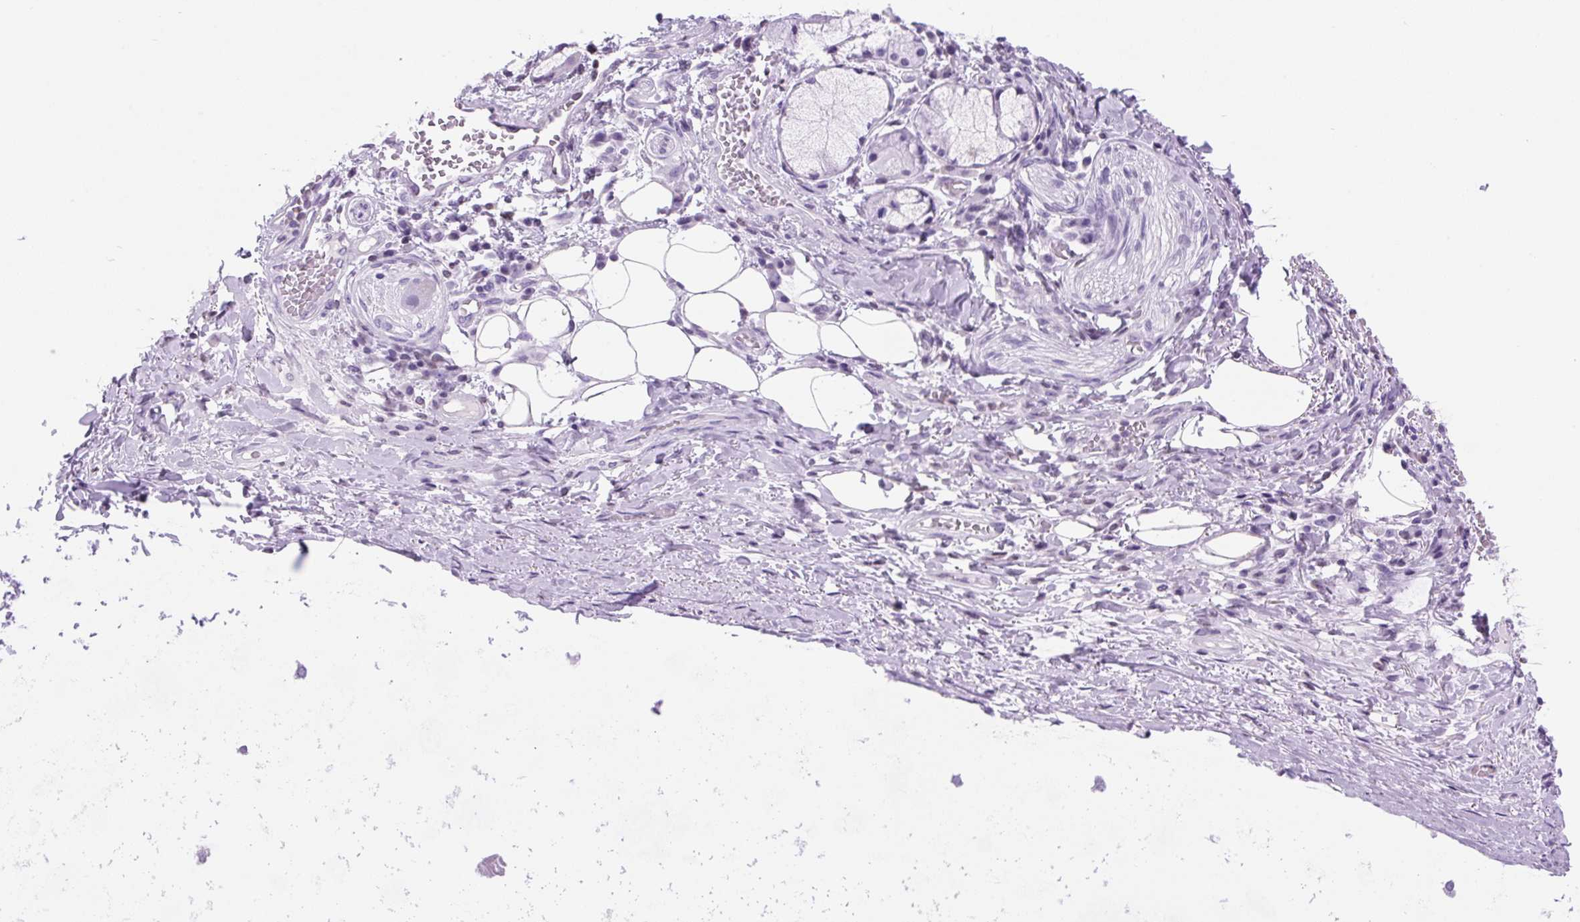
{"staining": {"intensity": "negative", "quantity": "none", "location": "none"}, "tissue": "adipose tissue", "cell_type": "Adipocytes", "image_type": "normal", "snomed": [{"axis": "morphology", "description": "Normal tissue, NOS"}, {"axis": "topography", "description": "Cartilage tissue"}, {"axis": "topography", "description": "Bronchus"}], "caption": "Image shows no significant protein staining in adipocytes of normal adipose tissue. (Stains: DAB (3,3'-diaminobenzidine) IHC with hematoxylin counter stain, Microscopy: brightfield microscopy at high magnification).", "gene": "VPREB1", "patient": {"sex": "male", "age": 56}}